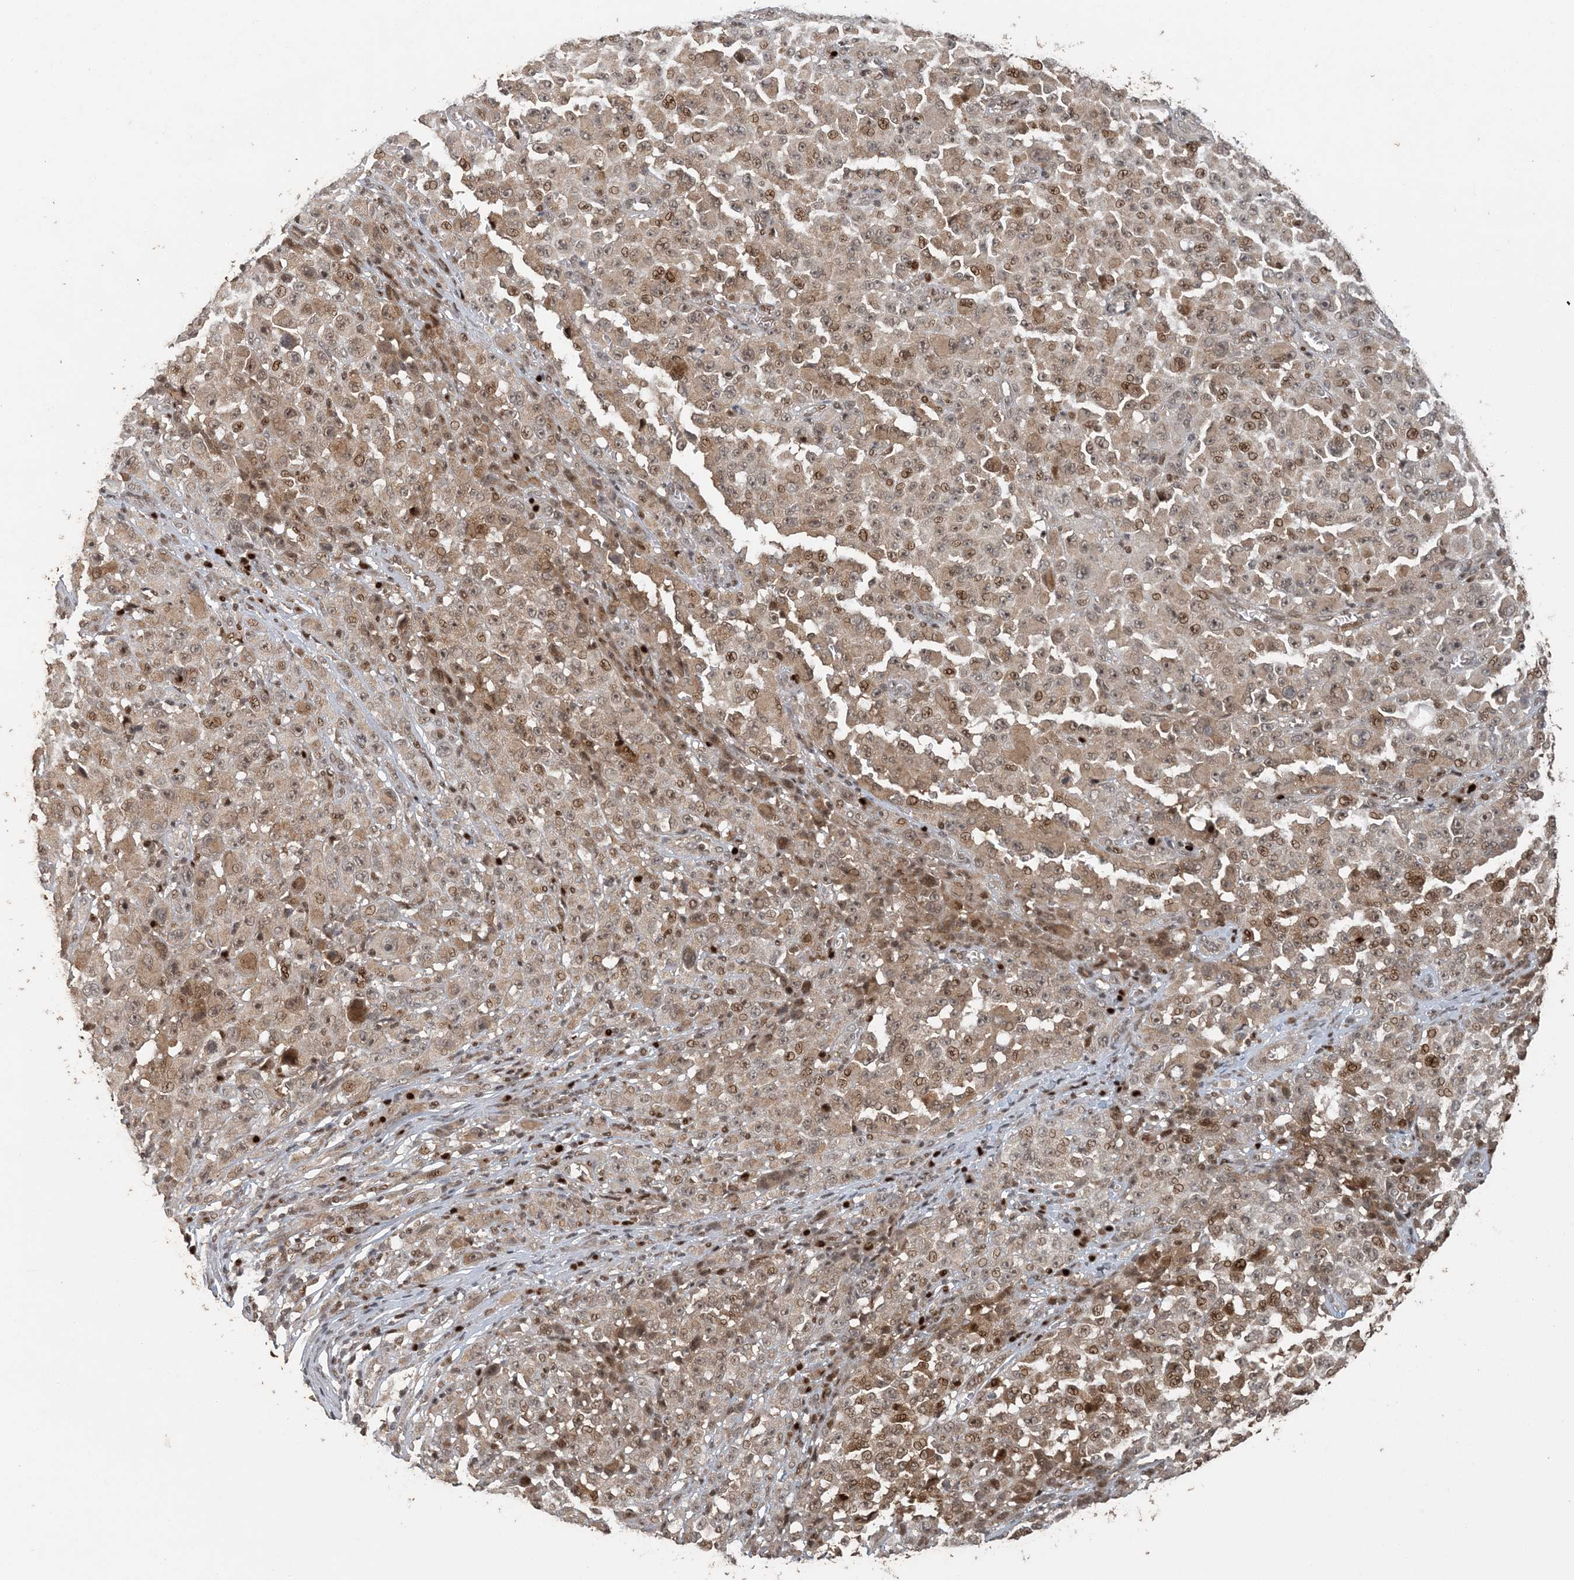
{"staining": {"intensity": "moderate", "quantity": ">75%", "location": "cytoplasmic/membranous,nuclear"}, "tissue": "melanoma", "cell_type": "Tumor cells", "image_type": "cancer", "snomed": [{"axis": "morphology", "description": "Malignant melanoma, NOS"}, {"axis": "topography", "description": "Skin"}], "caption": "This image reveals immunohistochemistry (IHC) staining of human melanoma, with medium moderate cytoplasmic/membranous and nuclear expression in about >75% of tumor cells.", "gene": "ATP13A2", "patient": {"sex": "female", "age": 82}}